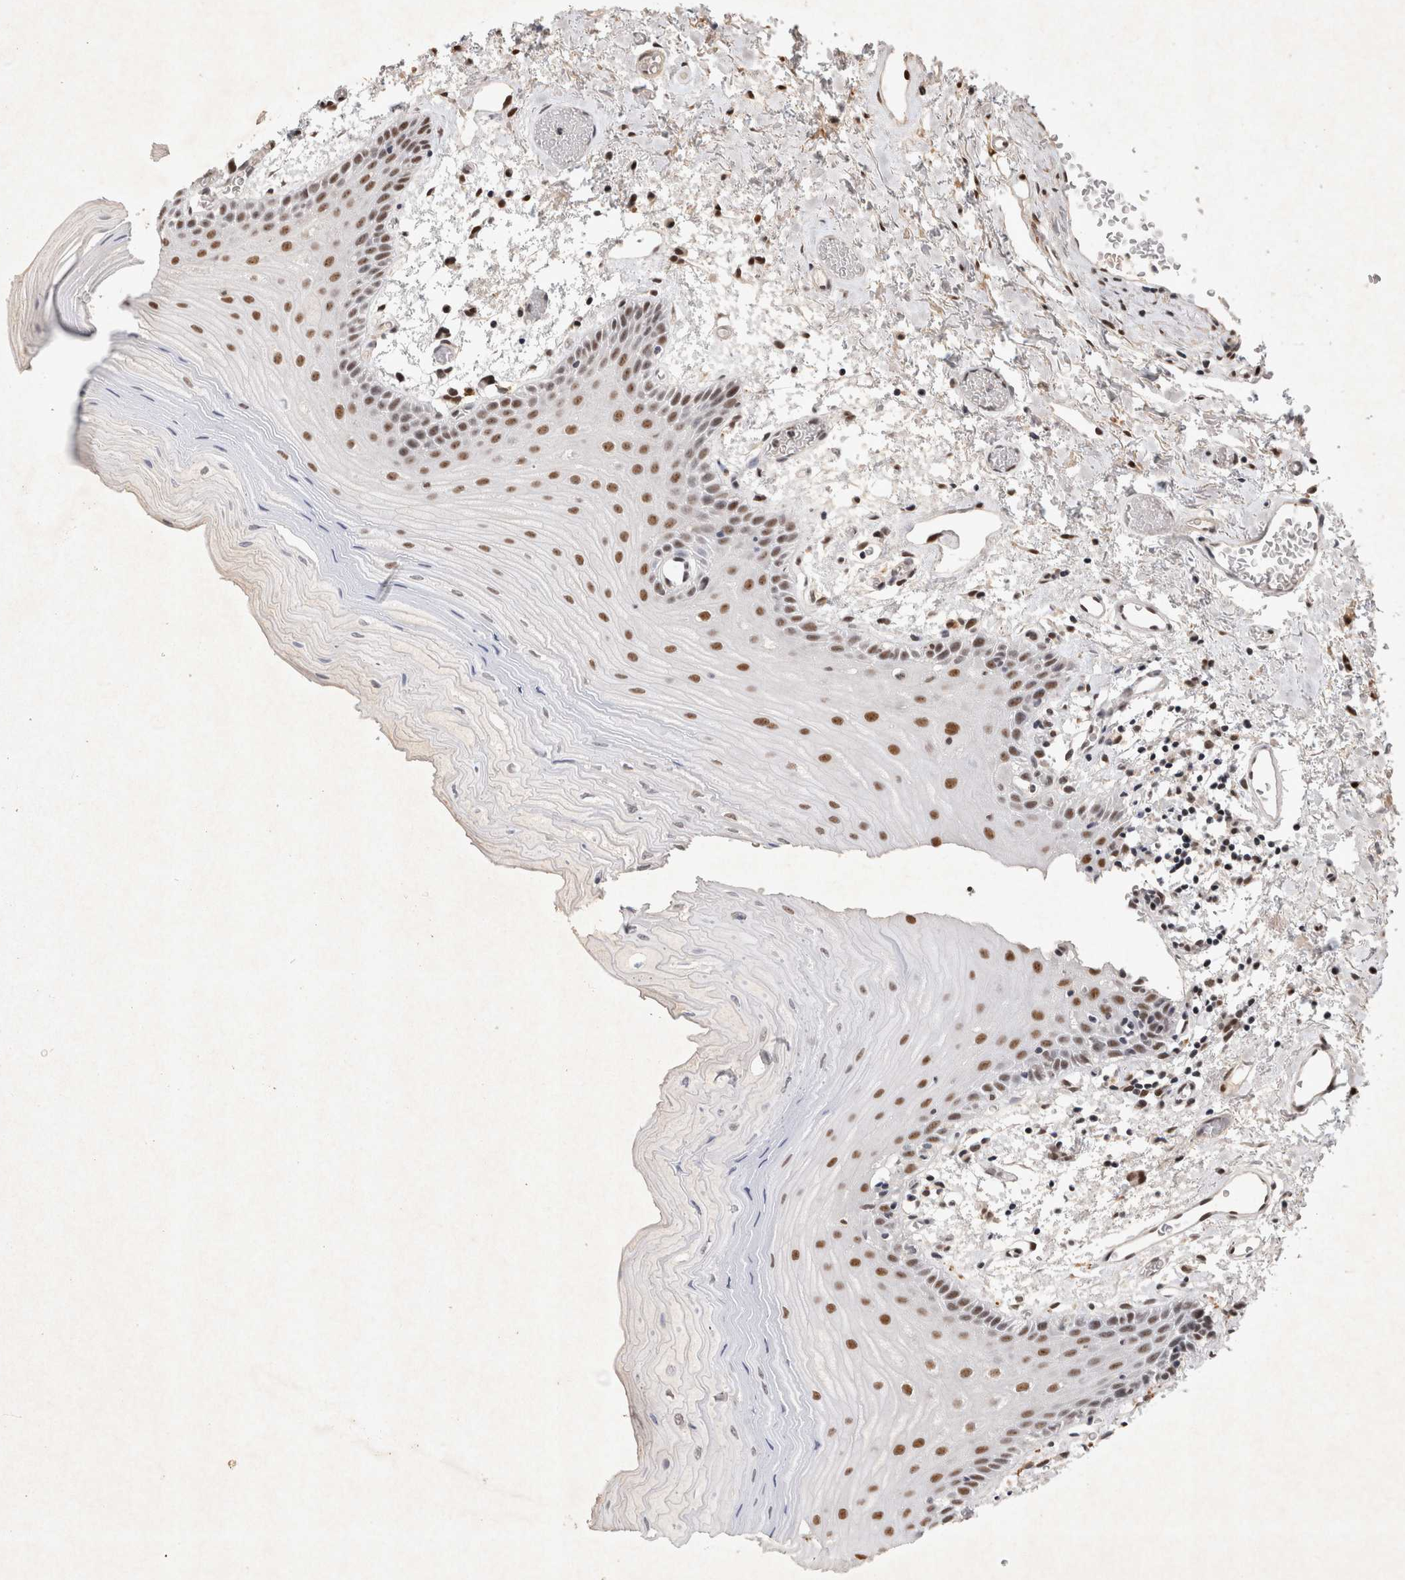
{"staining": {"intensity": "strong", "quantity": "25%-75%", "location": "nuclear"}, "tissue": "oral mucosa", "cell_type": "Squamous epithelial cells", "image_type": "normal", "snomed": [{"axis": "morphology", "description": "Normal tissue, NOS"}, {"axis": "topography", "description": "Oral tissue"}], "caption": "Protein expression by immunohistochemistry (IHC) exhibits strong nuclear positivity in approximately 25%-75% of squamous epithelial cells in benign oral mucosa. (brown staining indicates protein expression, while blue staining denotes nuclei).", "gene": "XRCC5", "patient": {"sex": "male", "age": 52}}